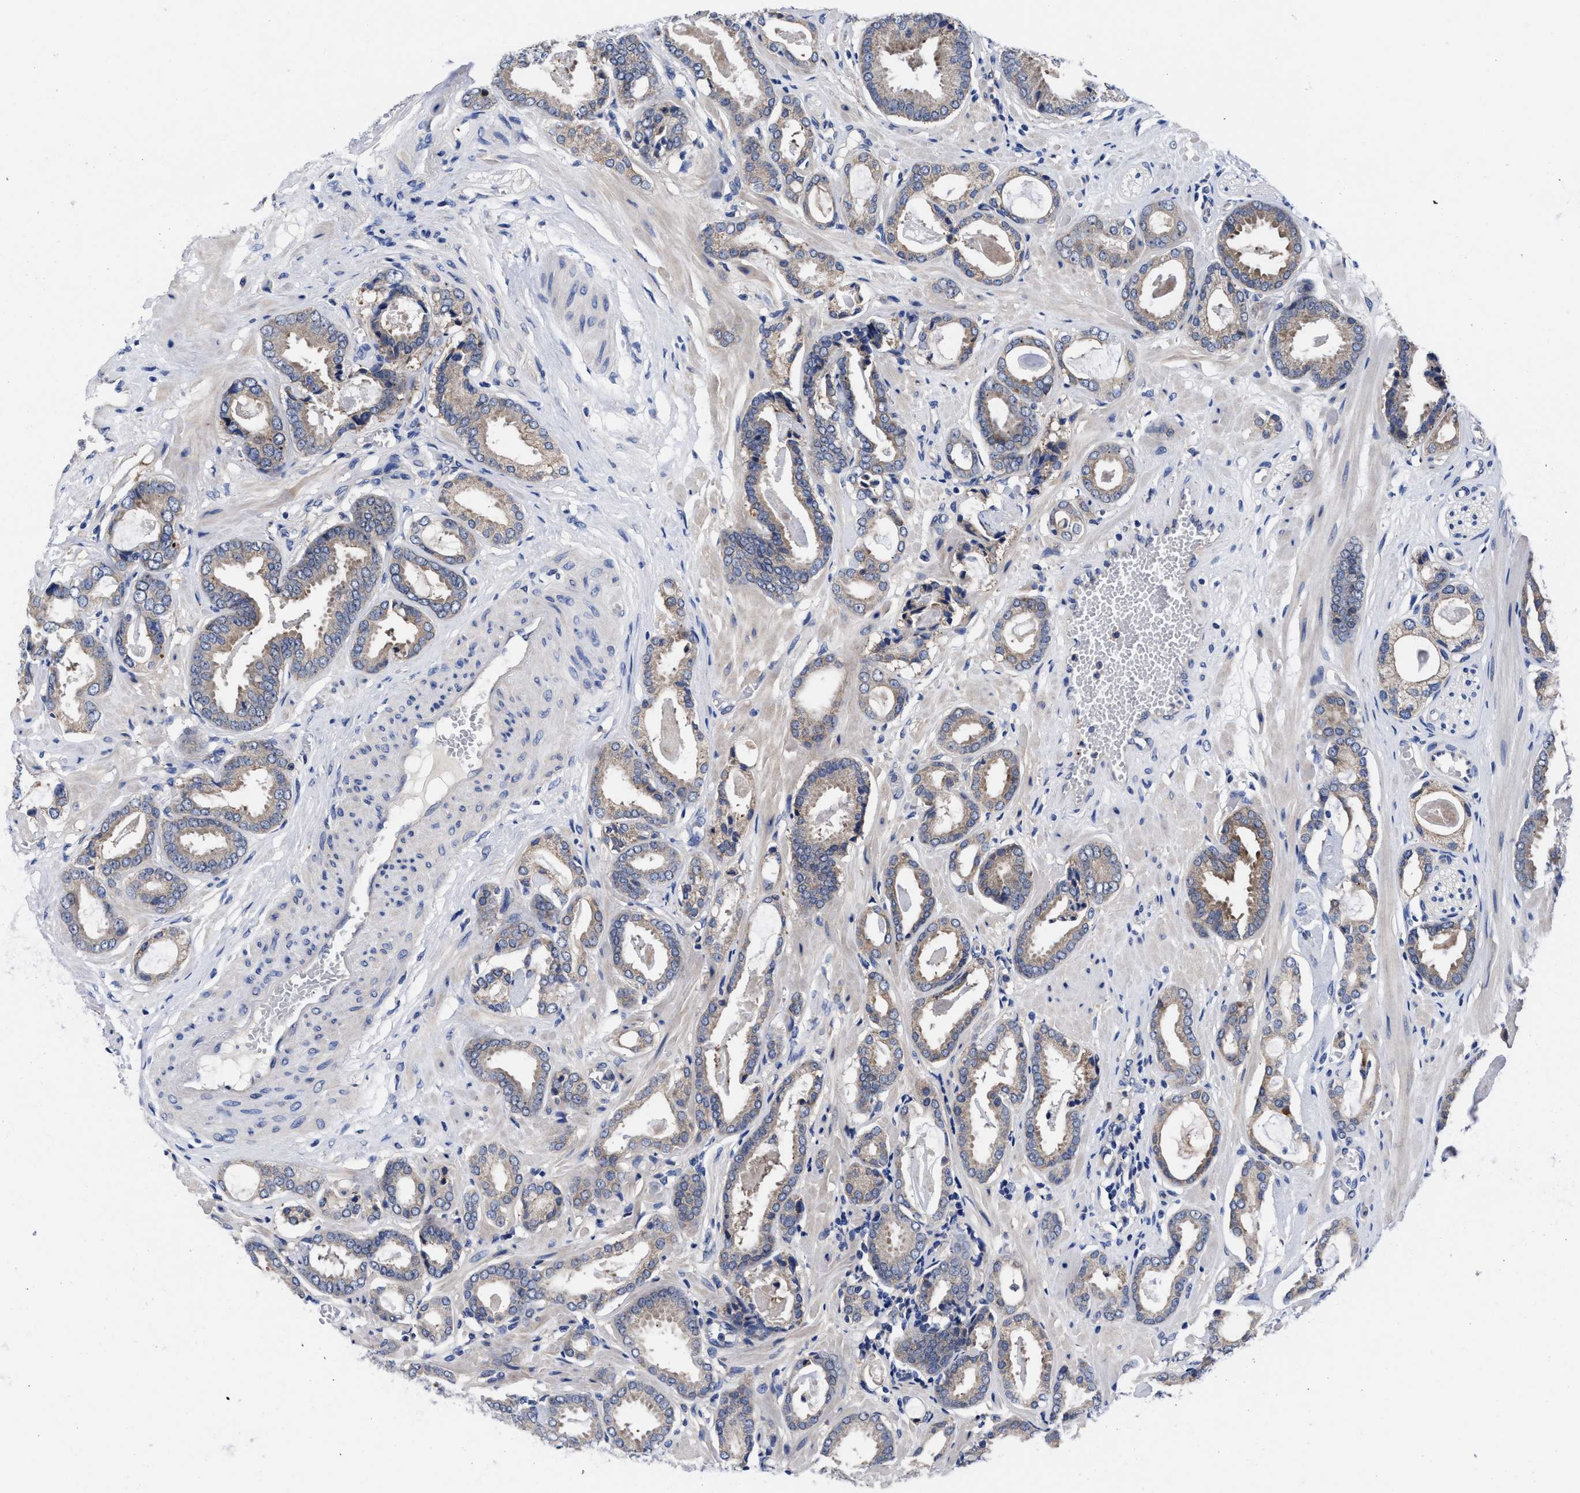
{"staining": {"intensity": "weak", "quantity": "25%-75%", "location": "cytoplasmic/membranous"}, "tissue": "prostate cancer", "cell_type": "Tumor cells", "image_type": "cancer", "snomed": [{"axis": "morphology", "description": "Adenocarcinoma, Low grade"}, {"axis": "topography", "description": "Prostate"}], "caption": "An IHC image of tumor tissue is shown. Protein staining in brown shows weak cytoplasmic/membranous positivity in prostate cancer within tumor cells.", "gene": "TXNDC17", "patient": {"sex": "male", "age": 53}}